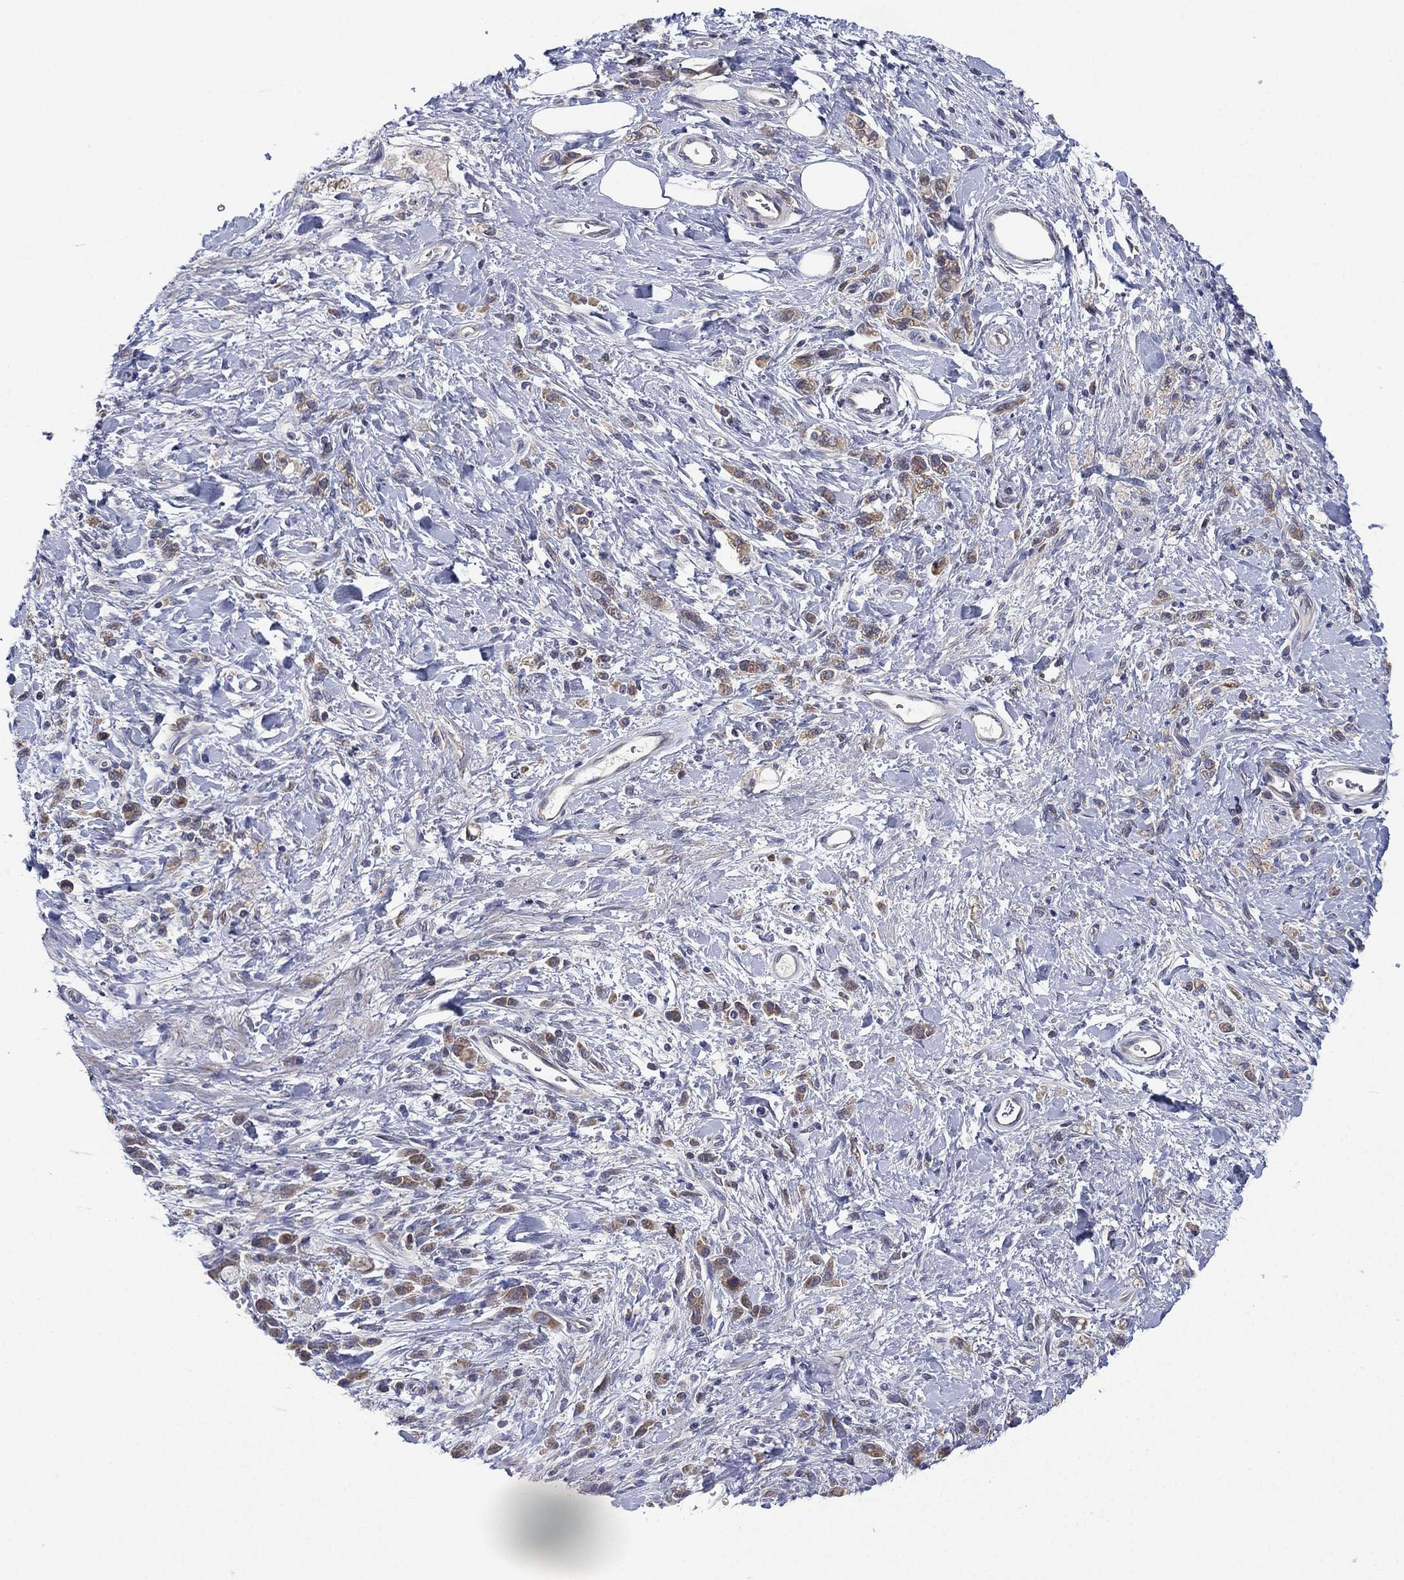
{"staining": {"intensity": "weak", "quantity": "25%-75%", "location": "cytoplasmic/membranous"}, "tissue": "stomach cancer", "cell_type": "Tumor cells", "image_type": "cancer", "snomed": [{"axis": "morphology", "description": "Adenocarcinoma, NOS"}, {"axis": "topography", "description": "Stomach"}], "caption": "Weak cytoplasmic/membranous positivity is present in about 25%-75% of tumor cells in adenocarcinoma (stomach).", "gene": "MPP7", "patient": {"sex": "male", "age": 77}}